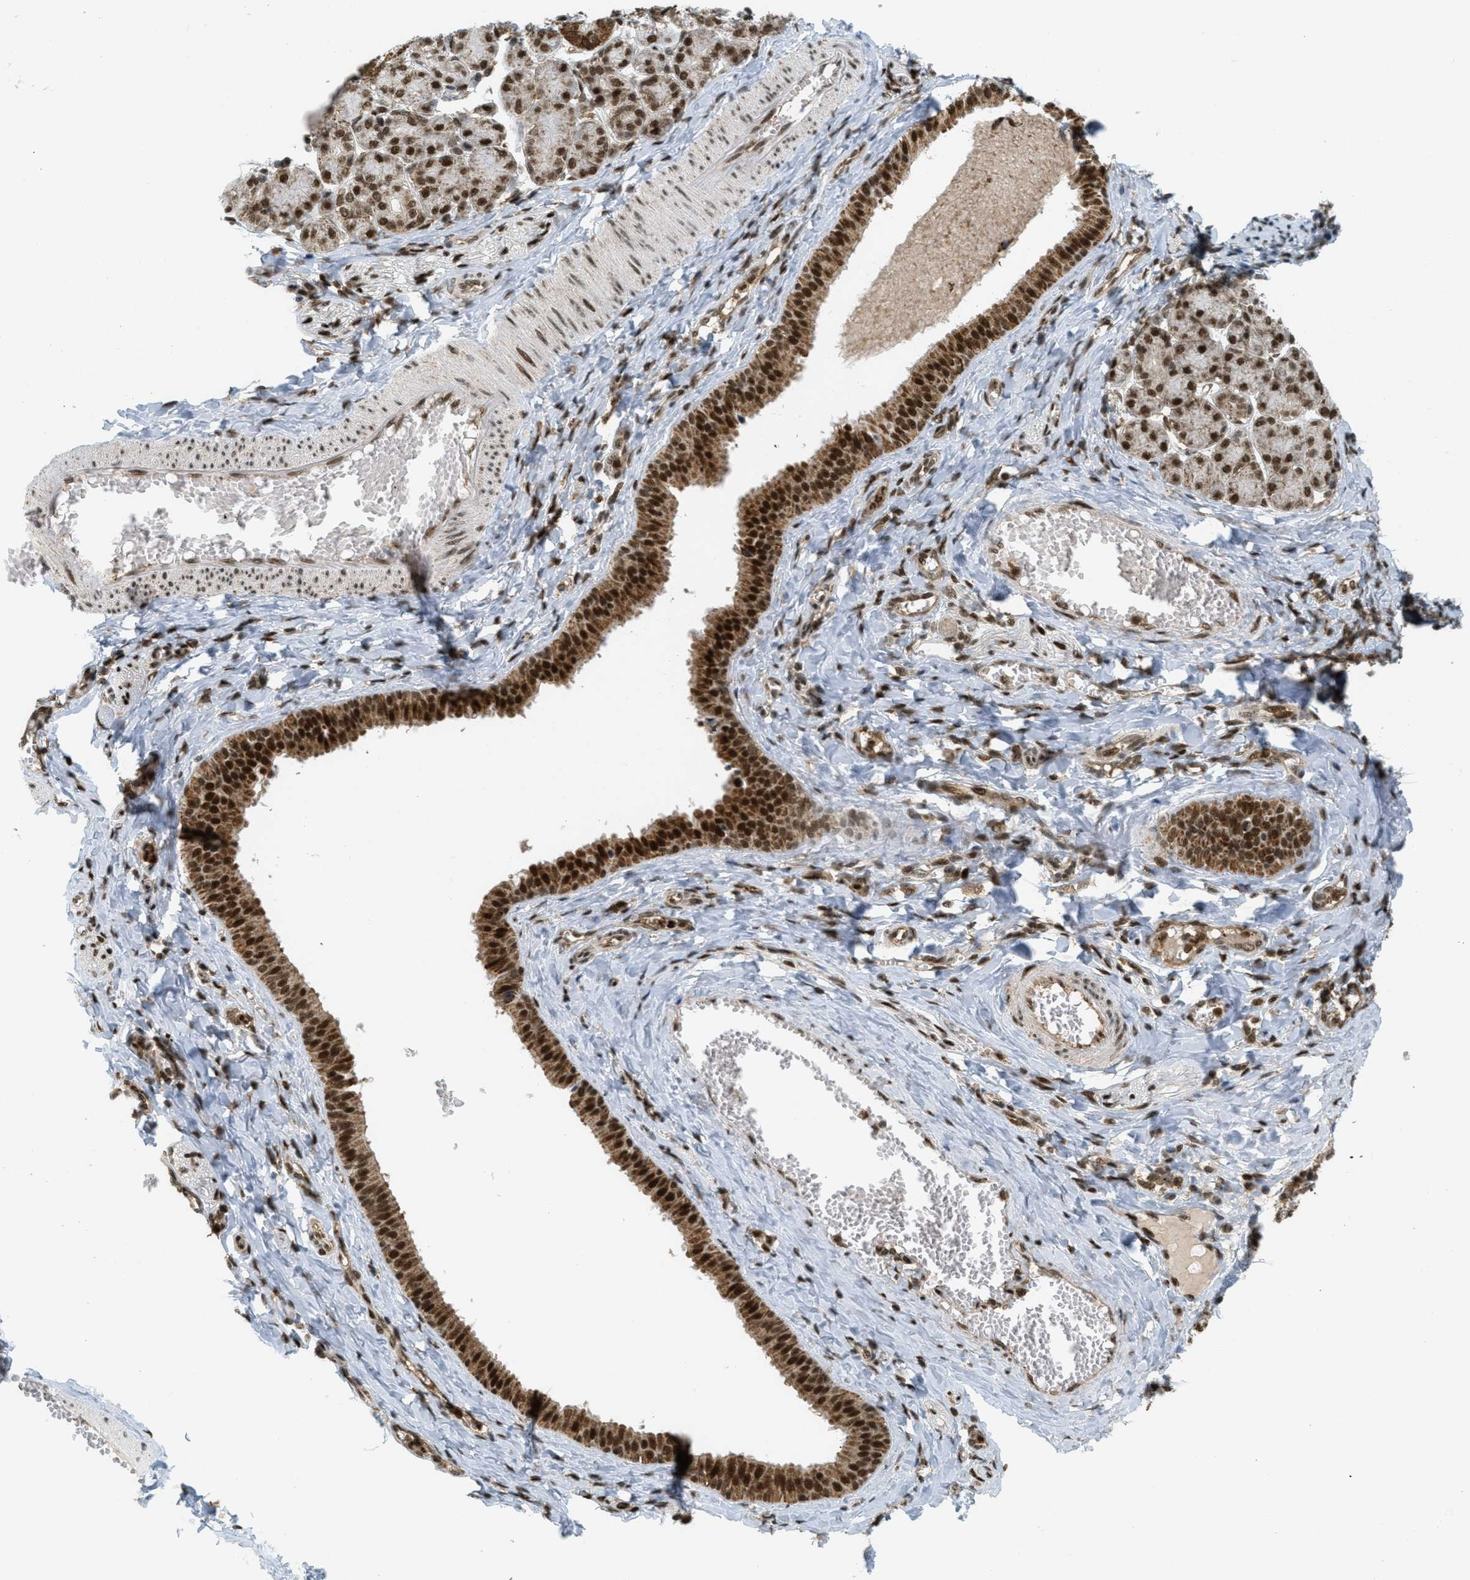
{"staining": {"intensity": "strong", "quantity": ">75%", "location": "cytoplasmic/membranous,nuclear"}, "tissue": "salivary gland", "cell_type": "Glandular cells", "image_type": "normal", "snomed": [{"axis": "morphology", "description": "Normal tissue, NOS"}, {"axis": "morphology", "description": "Inflammation, NOS"}, {"axis": "topography", "description": "Lymph node"}, {"axis": "topography", "description": "Salivary gland"}], "caption": "A brown stain highlights strong cytoplasmic/membranous,nuclear staining of a protein in glandular cells of normal salivary gland. Immunohistochemistry (ihc) stains the protein of interest in brown and the nuclei are stained blue.", "gene": "TLK1", "patient": {"sex": "male", "age": 3}}